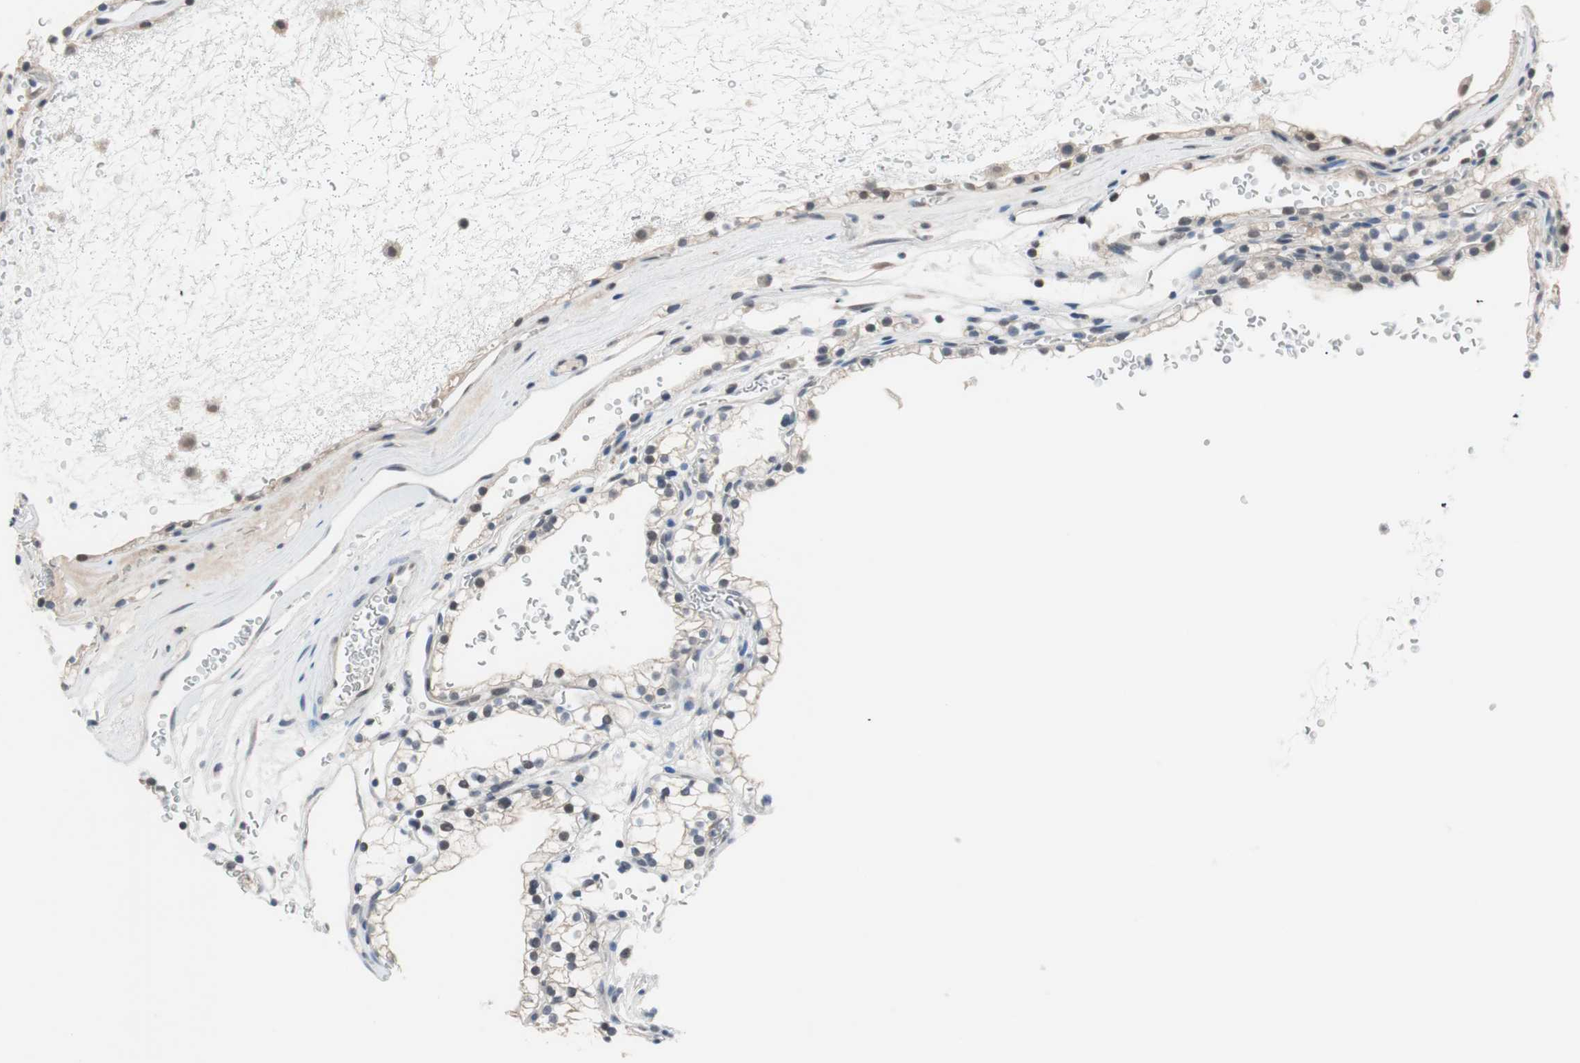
{"staining": {"intensity": "weak", "quantity": "<25%", "location": "nuclear"}, "tissue": "renal cancer", "cell_type": "Tumor cells", "image_type": "cancer", "snomed": [{"axis": "morphology", "description": "Adenocarcinoma, NOS"}, {"axis": "topography", "description": "Kidney"}], "caption": "Tumor cells are negative for protein expression in human renal cancer.", "gene": "GRHL1", "patient": {"sex": "female", "age": 41}}